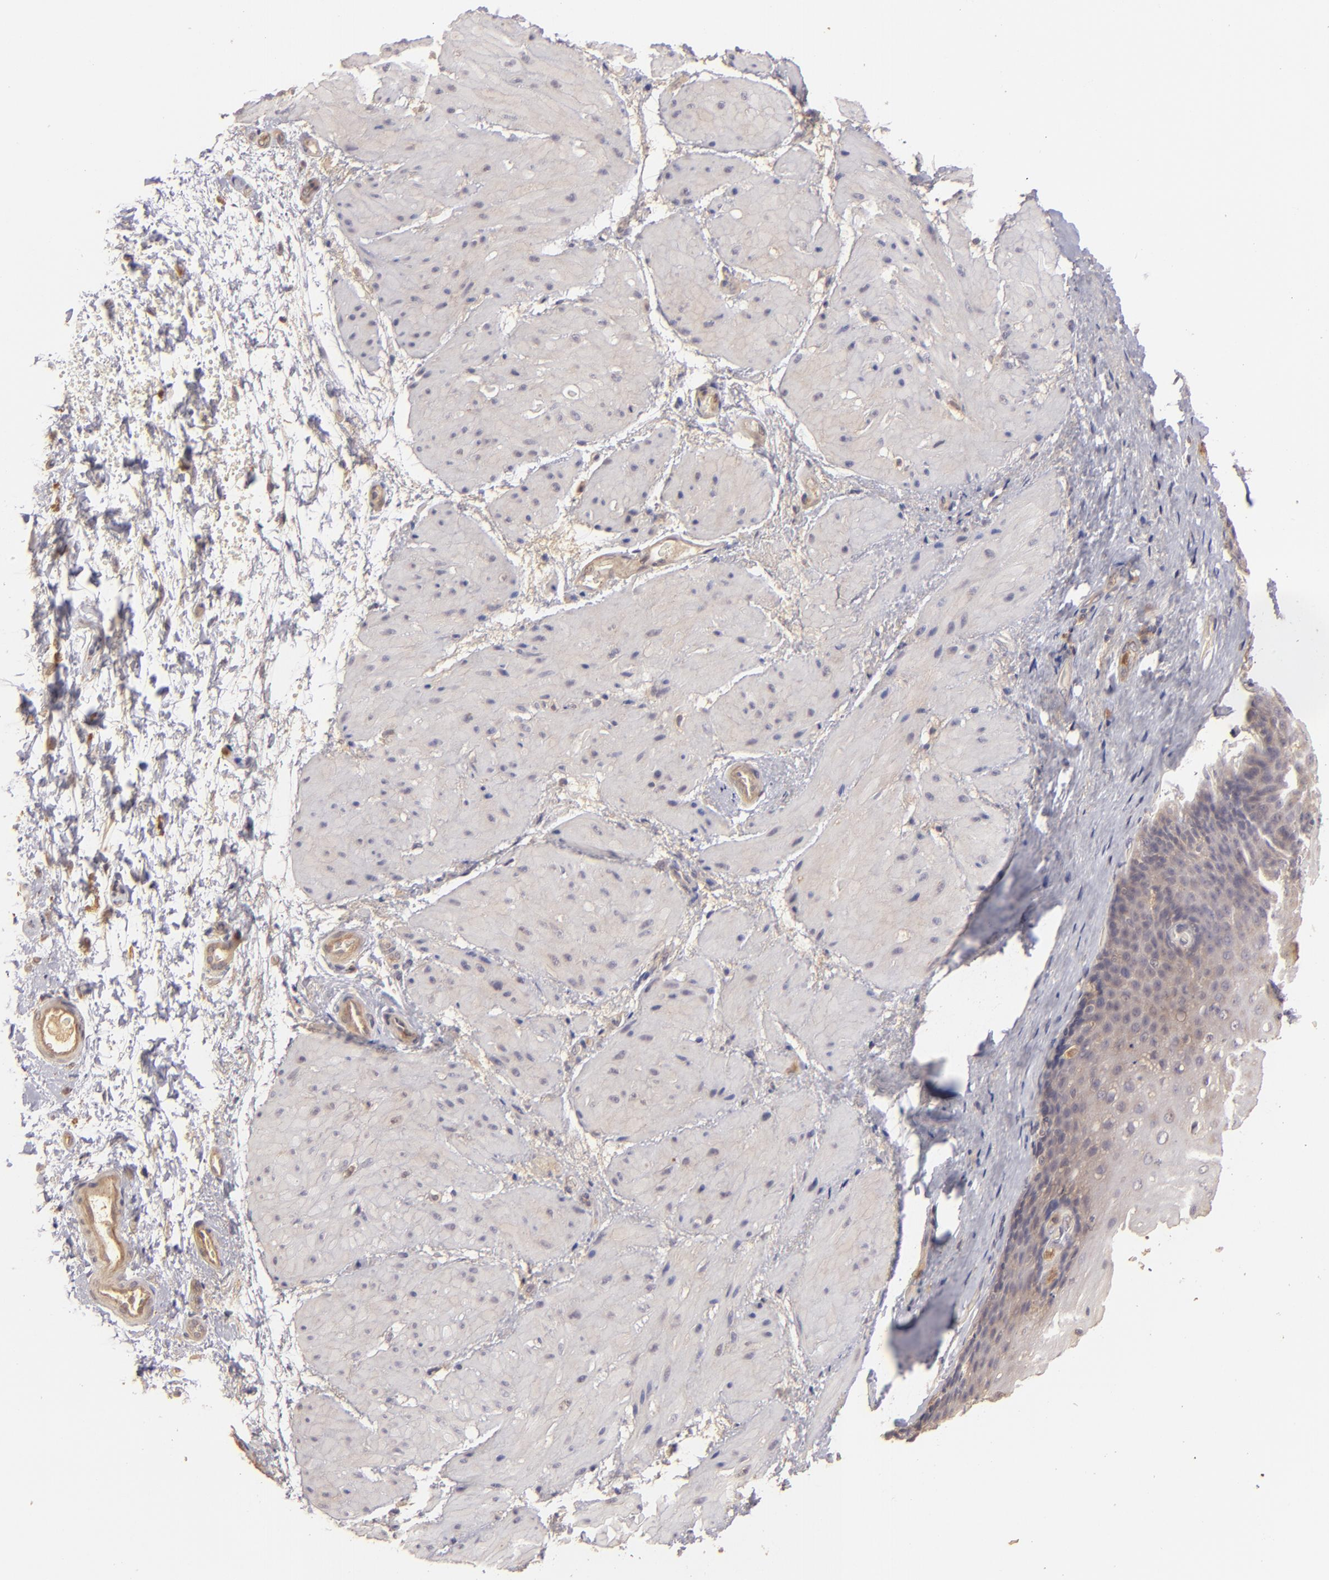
{"staining": {"intensity": "weak", "quantity": "<25%", "location": "cytoplasmic/membranous"}, "tissue": "esophagus", "cell_type": "Squamous epithelial cells", "image_type": "normal", "snomed": [{"axis": "morphology", "description": "Normal tissue, NOS"}, {"axis": "topography", "description": "Esophagus"}], "caption": "The image demonstrates no significant positivity in squamous epithelial cells of esophagus. (DAB immunohistochemistry (IHC) visualized using brightfield microscopy, high magnification).", "gene": "PRKCD", "patient": {"sex": "male", "age": 62}}